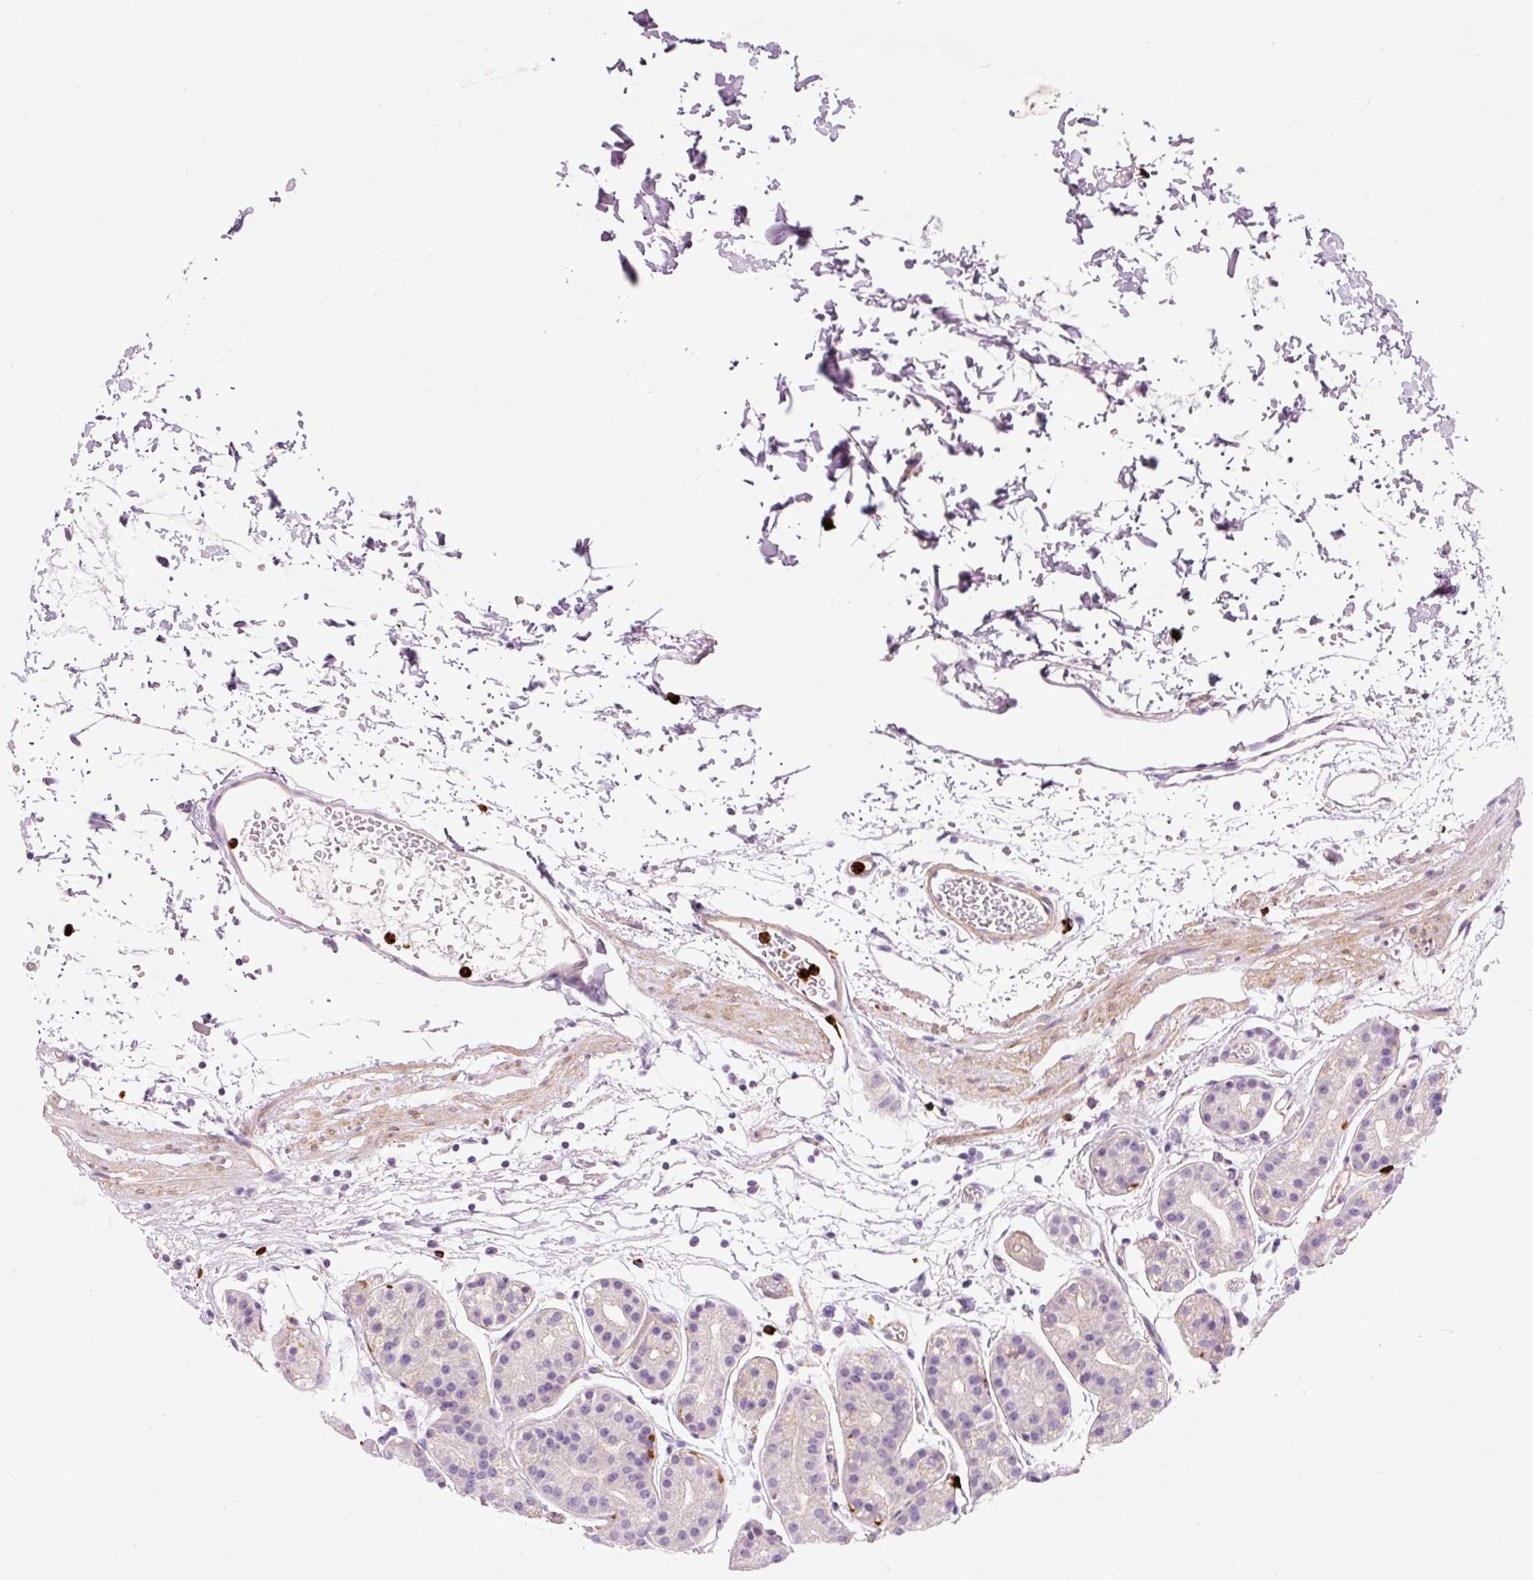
{"staining": {"intensity": "negative", "quantity": "none", "location": "none"}, "tissue": "stomach", "cell_type": "Glandular cells", "image_type": "normal", "snomed": [{"axis": "morphology", "description": "Normal tissue, NOS"}, {"axis": "topography", "description": "Stomach"}], "caption": "Stomach was stained to show a protein in brown. There is no significant expression in glandular cells. (Immunohistochemistry (ihc), brightfield microscopy, high magnification).", "gene": "MAP3K3", "patient": {"sex": "female", "age": 57}}